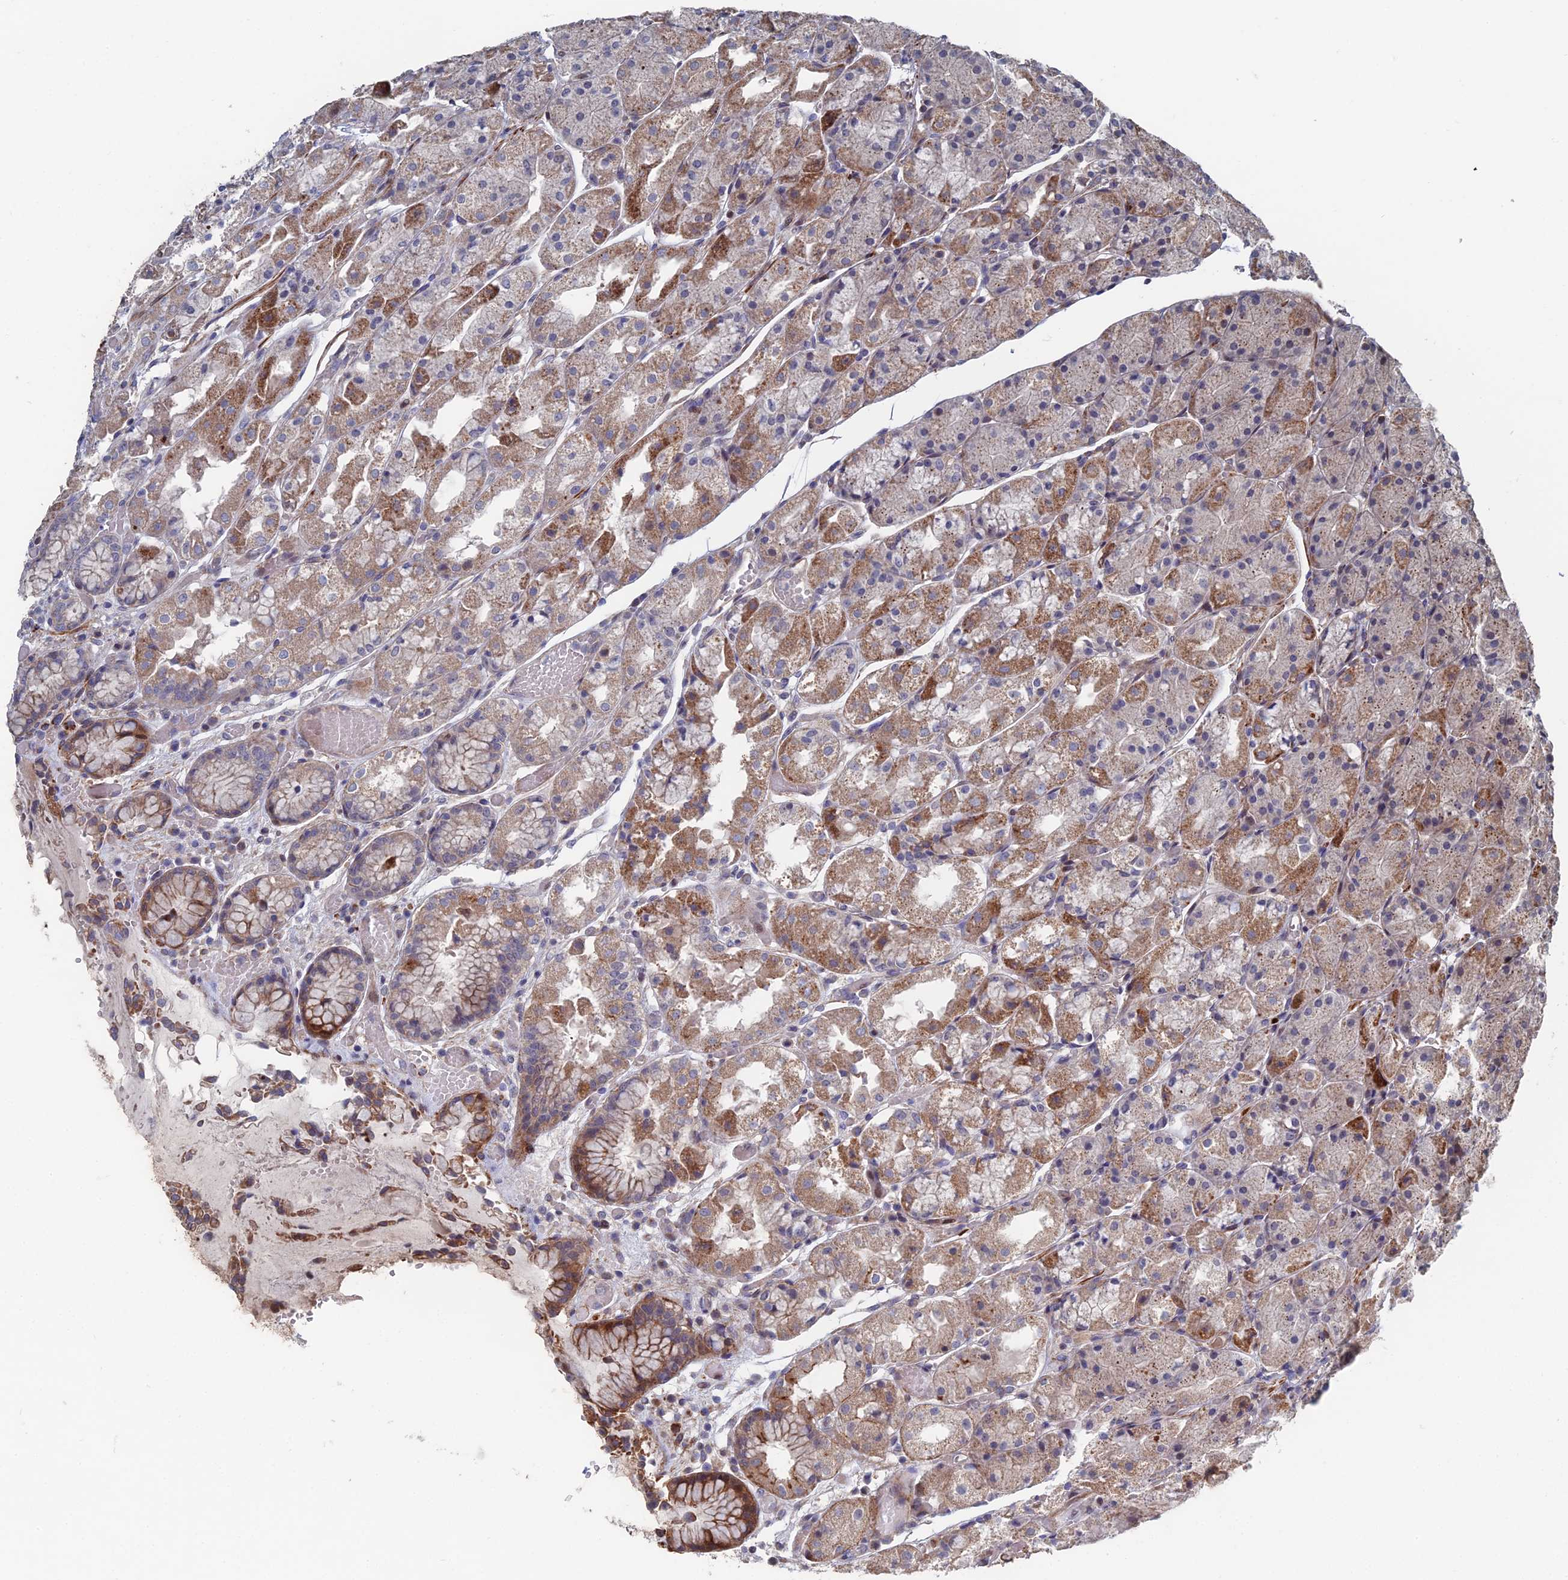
{"staining": {"intensity": "strong", "quantity": "25%-75%", "location": "cytoplasmic/membranous,nuclear"}, "tissue": "stomach", "cell_type": "Glandular cells", "image_type": "normal", "snomed": [{"axis": "morphology", "description": "Normal tissue, NOS"}, {"axis": "topography", "description": "Stomach, upper"}], "caption": "There is high levels of strong cytoplasmic/membranous,nuclear staining in glandular cells of unremarkable stomach, as demonstrated by immunohistochemical staining (brown color).", "gene": "GTF2IRD1", "patient": {"sex": "male", "age": 72}}